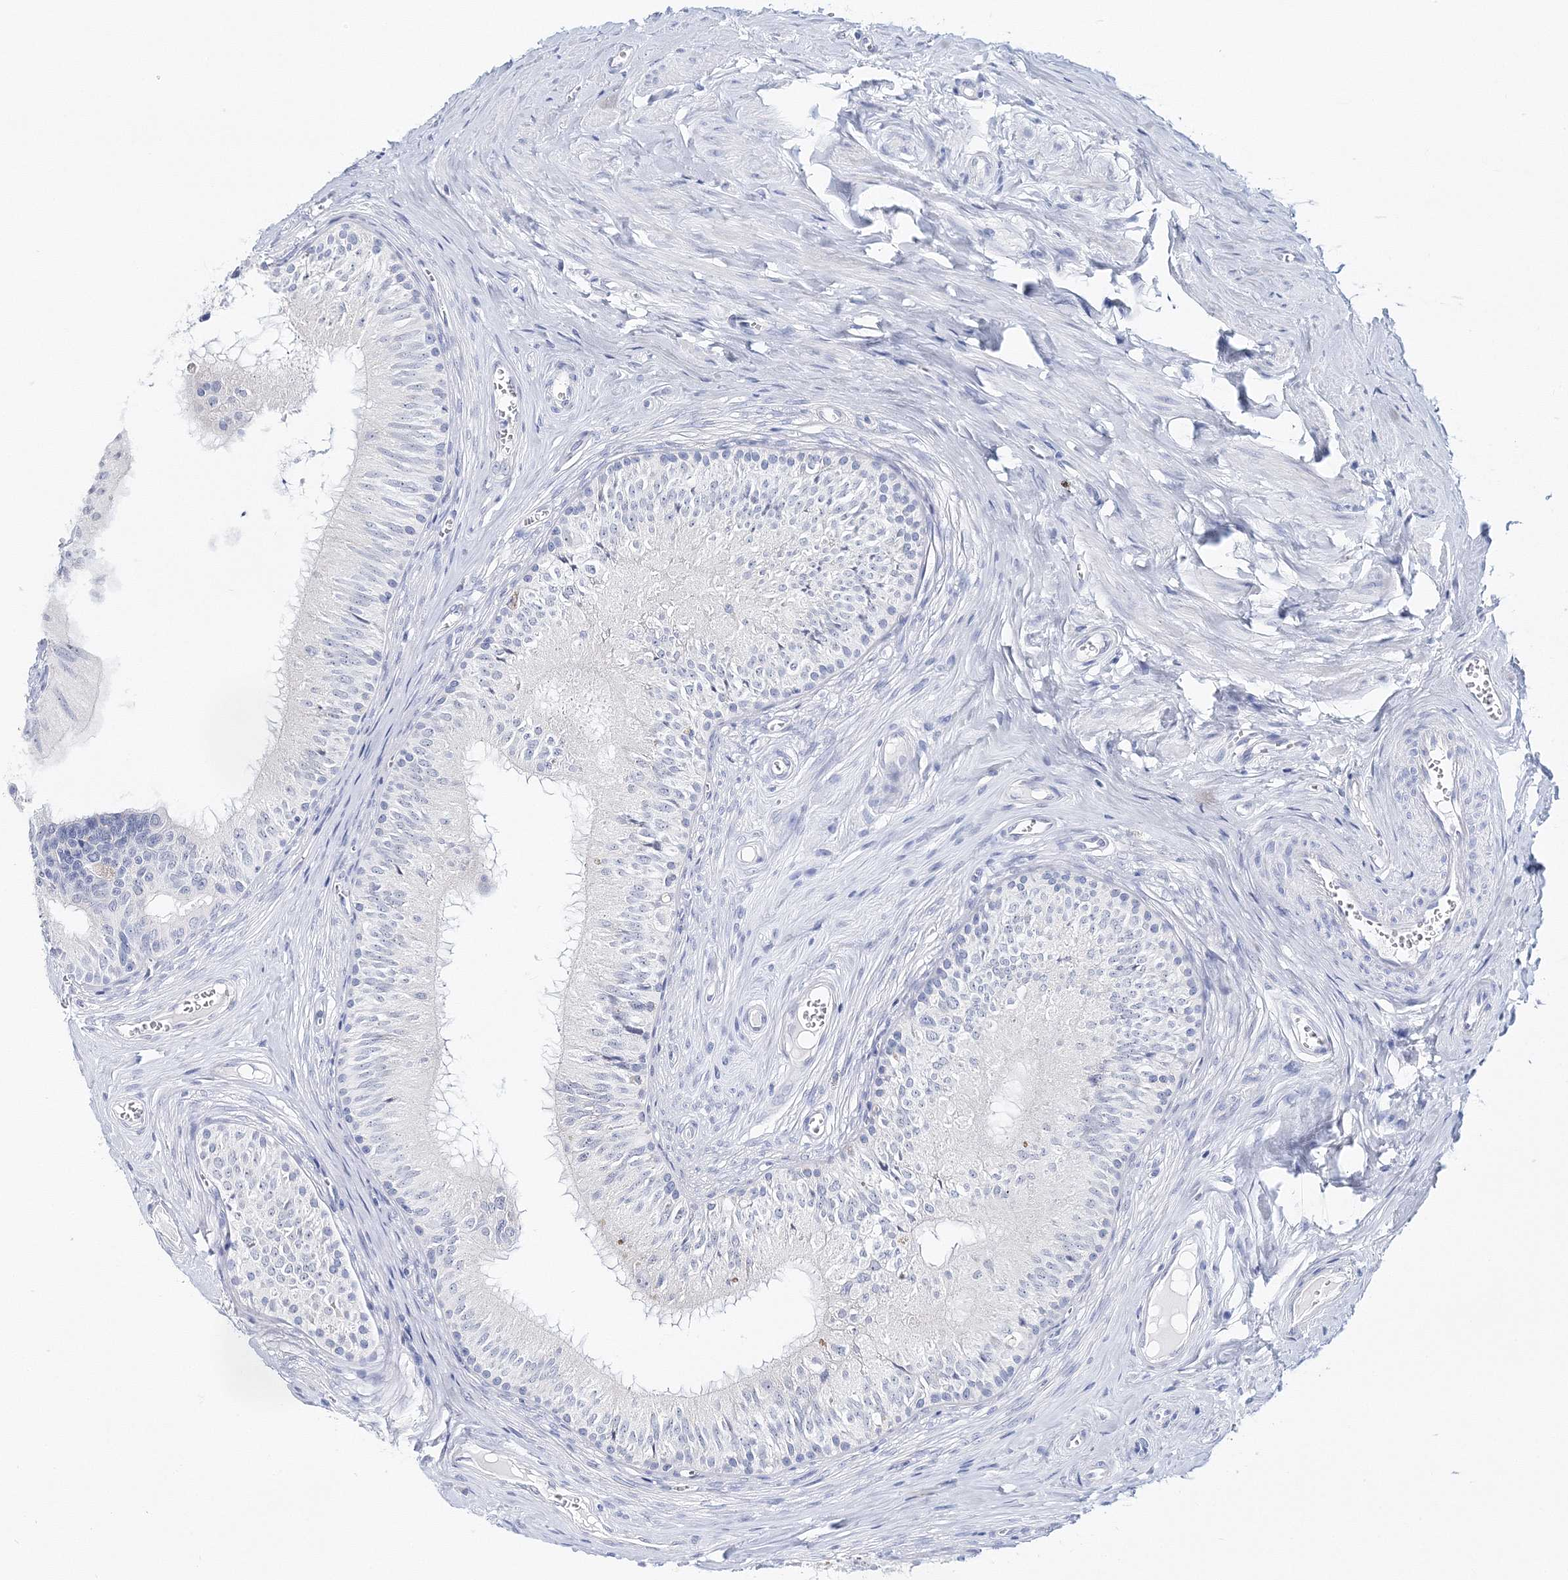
{"staining": {"intensity": "negative", "quantity": "none", "location": "none"}, "tissue": "epididymis", "cell_type": "Glandular cells", "image_type": "normal", "snomed": [{"axis": "morphology", "description": "Normal tissue, NOS"}, {"axis": "topography", "description": "Epididymis"}], "caption": "The immunohistochemistry (IHC) photomicrograph has no significant staining in glandular cells of epididymis.", "gene": "MYOZ2", "patient": {"sex": "male", "age": 46}}